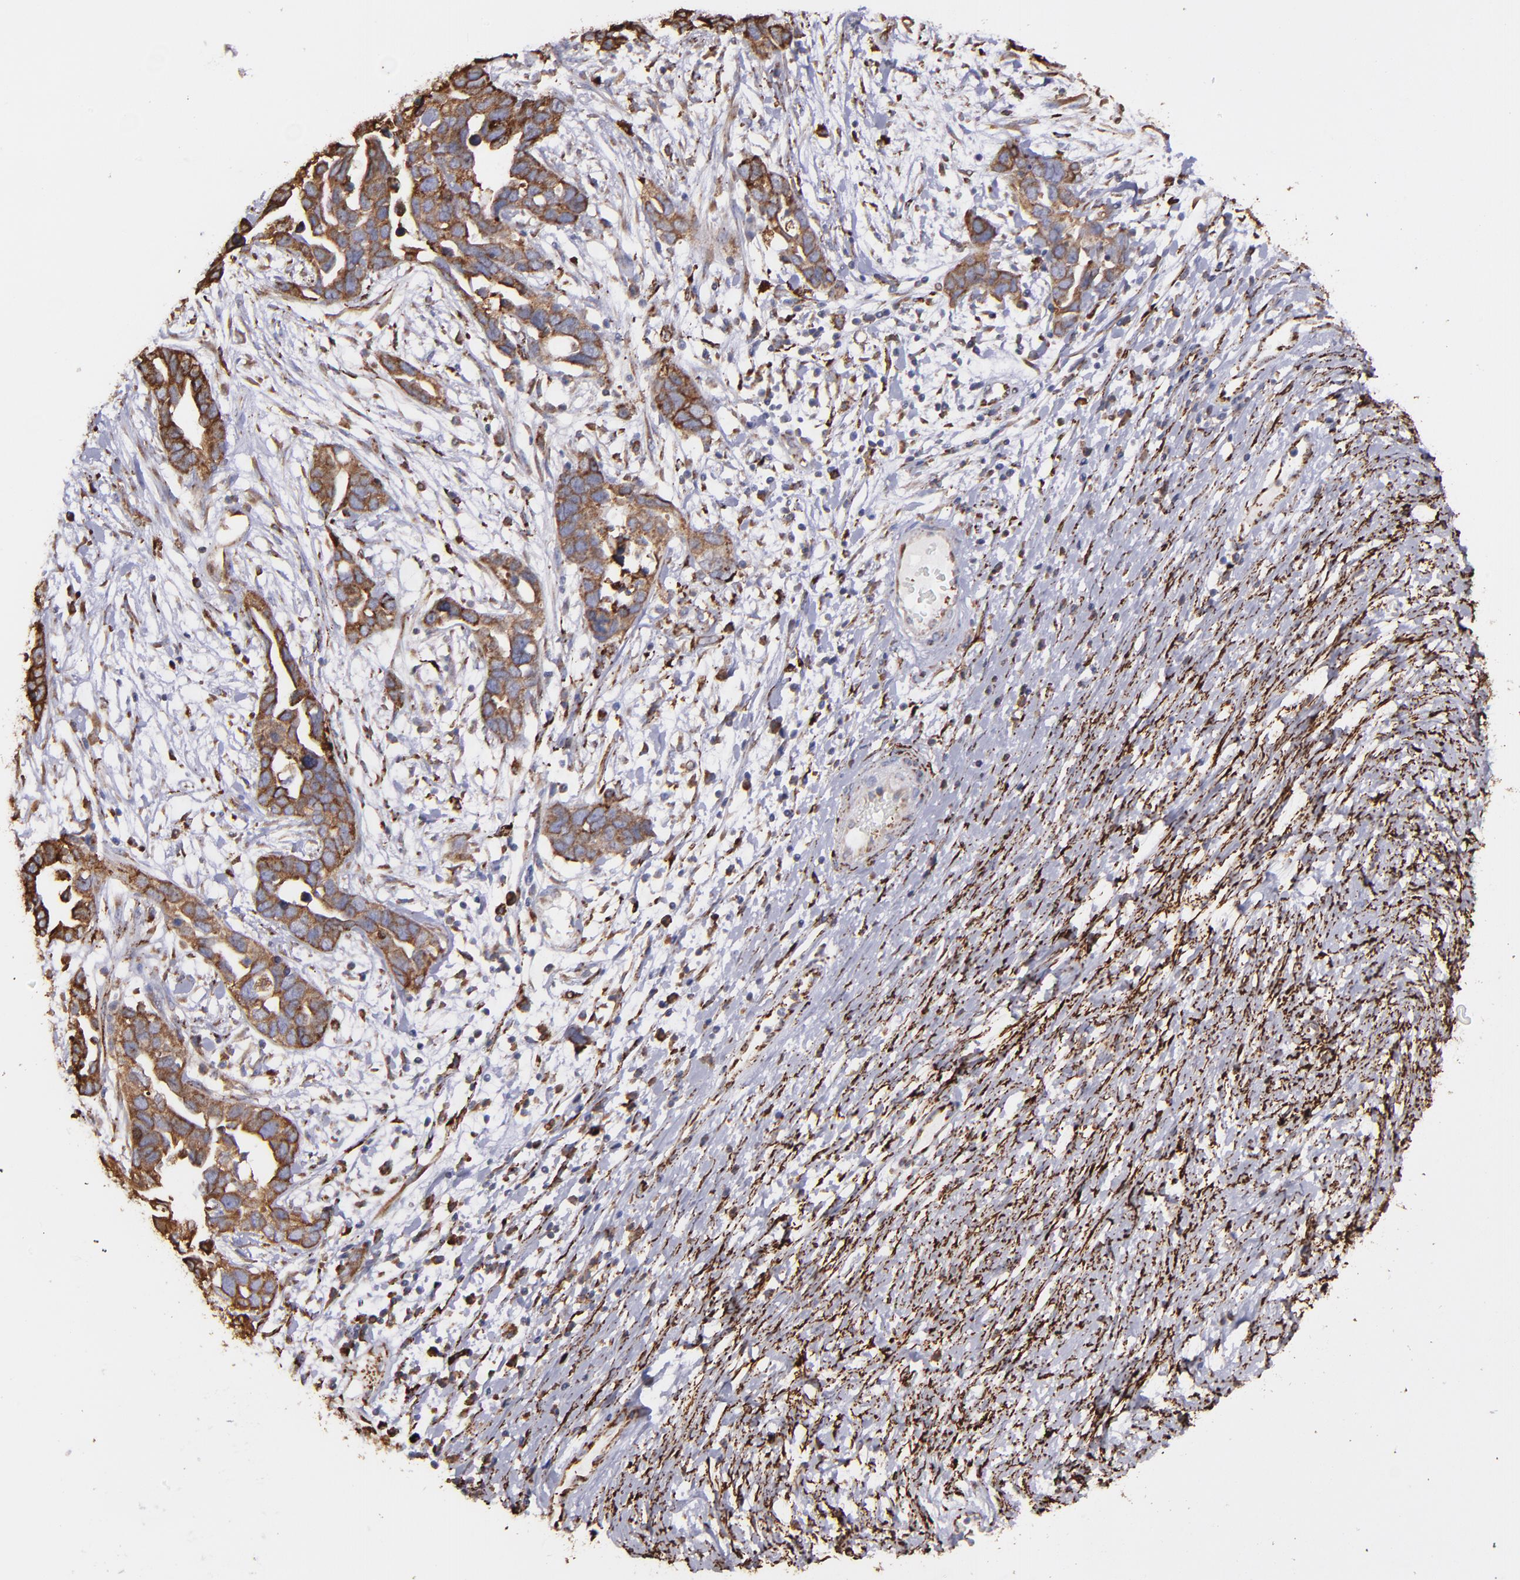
{"staining": {"intensity": "moderate", "quantity": ">75%", "location": "cytoplasmic/membranous"}, "tissue": "ovarian cancer", "cell_type": "Tumor cells", "image_type": "cancer", "snomed": [{"axis": "morphology", "description": "Cystadenocarcinoma, serous, NOS"}, {"axis": "topography", "description": "Ovary"}], "caption": "This histopathology image shows IHC staining of human ovarian cancer (serous cystadenocarcinoma), with medium moderate cytoplasmic/membranous expression in about >75% of tumor cells.", "gene": "MAOB", "patient": {"sex": "female", "age": 54}}